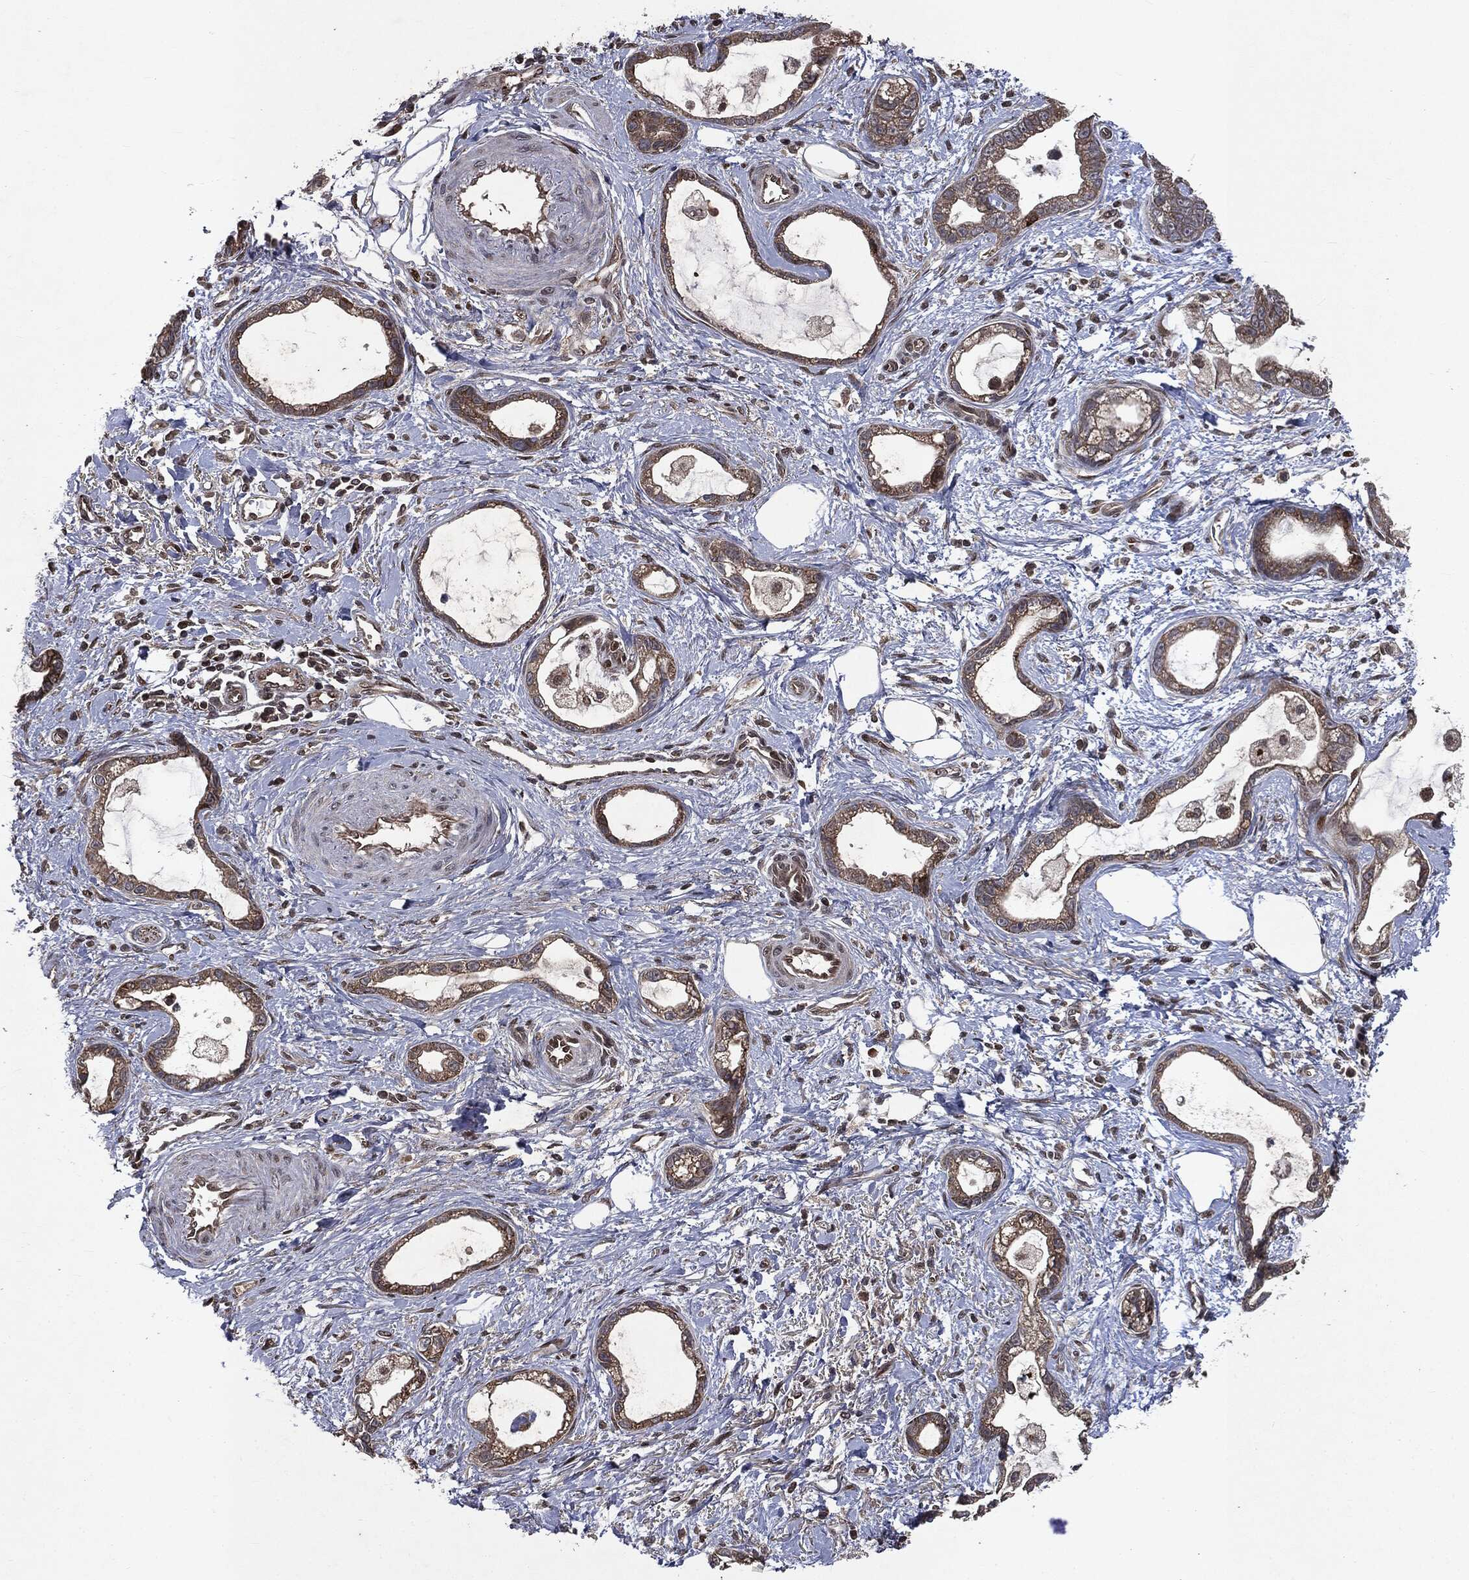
{"staining": {"intensity": "moderate", "quantity": ">75%", "location": "cytoplasmic/membranous"}, "tissue": "stomach cancer", "cell_type": "Tumor cells", "image_type": "cancer", "snomed": [{"axis": "morphology", "description": "Adenocarcinoma, NOS"}, {"axis": "topography", "description": "Stomach"}], "caption": "IHC of human stomach adenocarcinoma reveals medium levels of moderate cytoplasmic/membranous positivity in about >75% of tumor cells. Using DAB (3,3'-diaminobenzidine) (brown) and hematoxylin (blue) stains, captured at high magnification using brightfield microscopy.", "gene": "PLPPR2", "patient": {"sex": "male", "age": 55}}